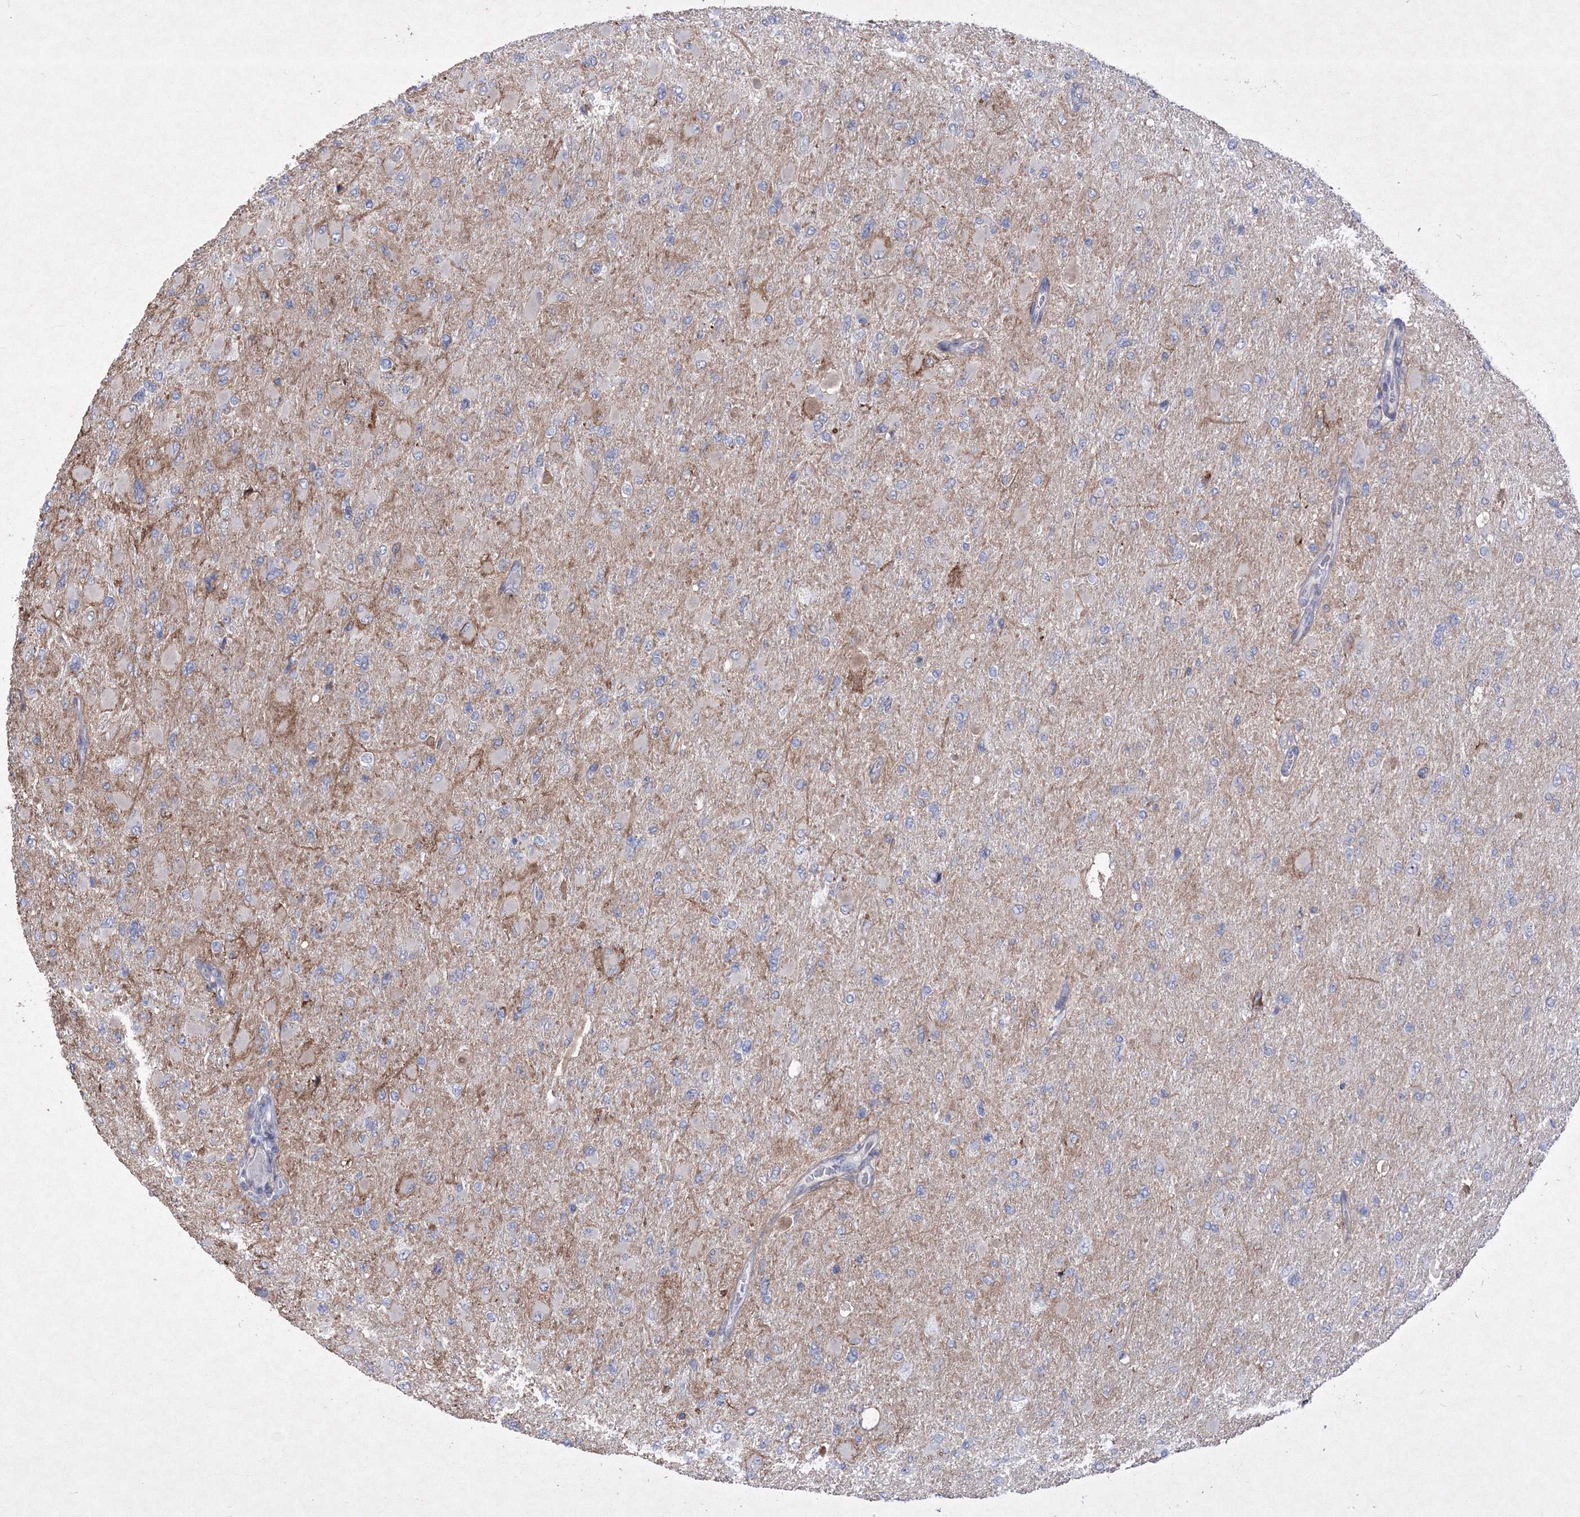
{"staining": {"intensity": "negative", "quantity": "none", "location": "none"}, "tissue": "glioma", "cell_type": "Tumor cells", "image_type": "cancer", "snomed": [{"axis": "morphology", "description": "Glioma, malignant, High grade"}, {"axis": "topography", "description": "Cerebral cortex"}], "caption": "Immunohistochemical staining of glioma reveals no significant expression in tumor cells.", "gene": "RNPEPL1", "patient": {"sex": "female", "age": 36}}